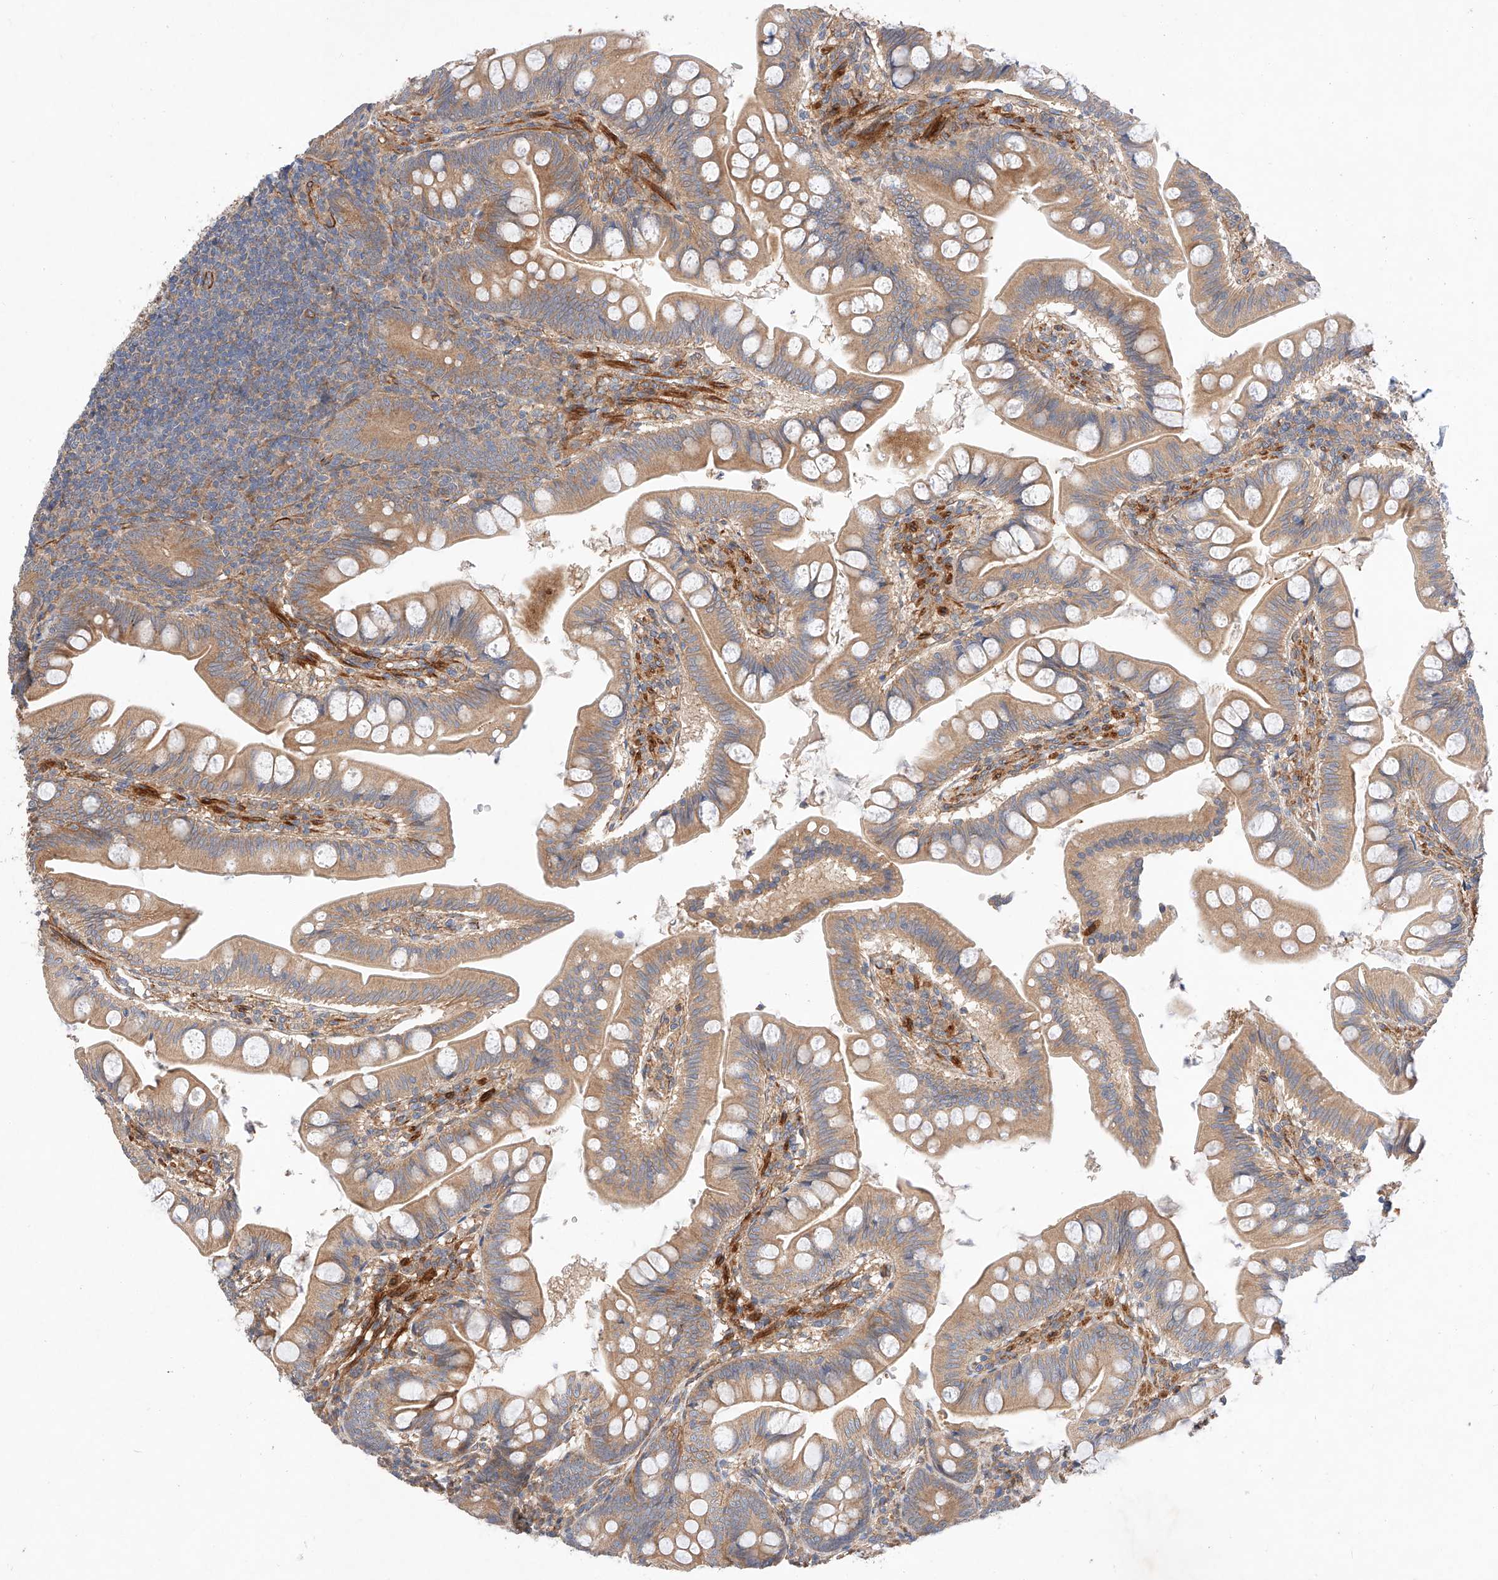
{"staining": {"intensity": "moderate", "quantity": ">75%", "location": "cytoplasmic/membranous"}, "tissue": "small intestine", "cell_type": "Glandular cells", "image_type": "normal", "snomed": [{"axis": "morphology", "description": "Normal tissue, NOS"}, {"axis": "topography", "description": "Small intestine"}], "caption": "There is medium levels of moderate cytoplasmic/membranous expression in glandular cells of benign small intestine, as demonstrated by immunohistochemical staining (brown color).", "gene": "RAB23", "patient": {"sex": "male", "age": 7}}